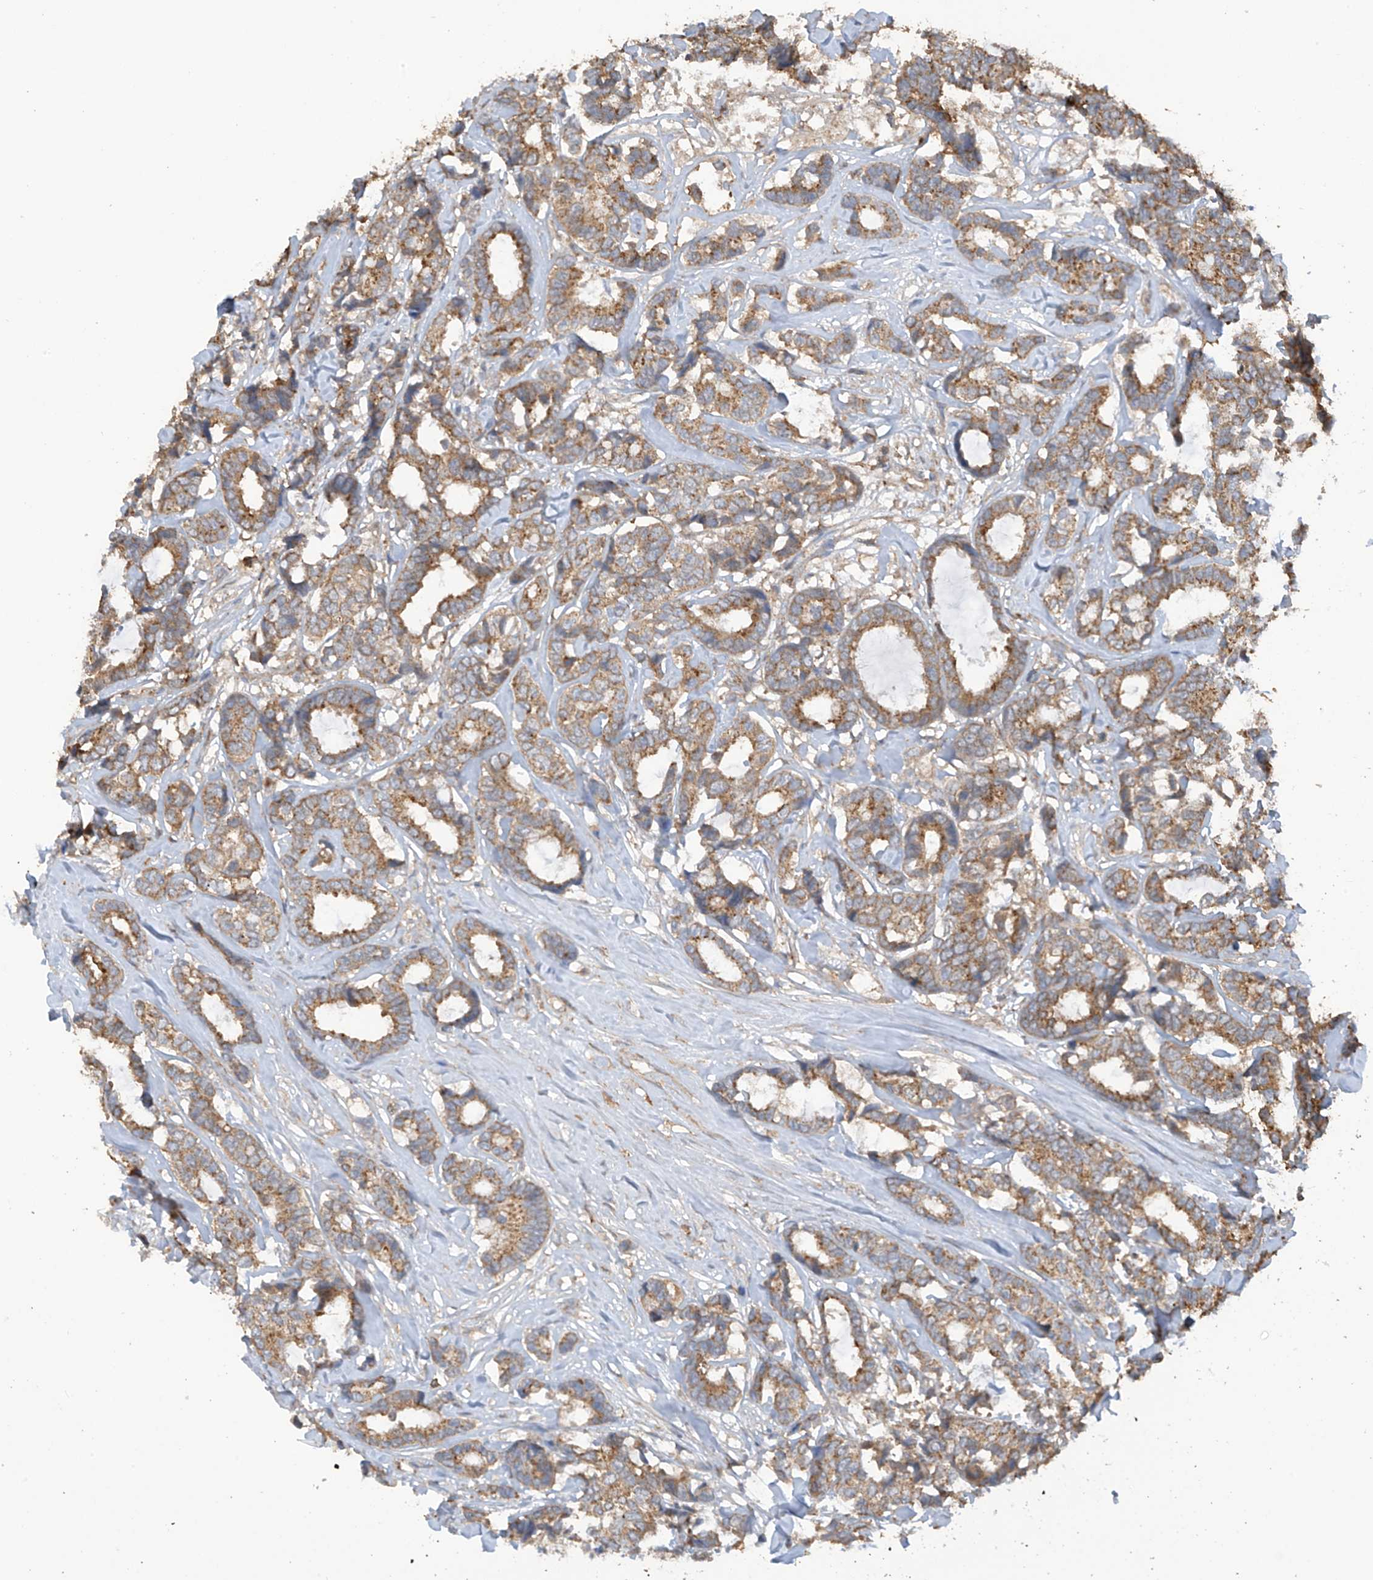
{"staining": {"intensity": "moderate", "quantity": ">75%", "location": "cytoplasmic/membranous"}, "tissue": "breast cancer", "cell_type": "Tumor cells", "image_type": "cancer", "snomed": [{"axis": "morphology", "description": "Duct carcinoma"}, {"axis": "topography", "description": "Breast"}], "caption": "High-magnification brightfield microscopy of breast cancer (infiltrating ductal carcinoma) stained with DAB (3,3'-diaminobenzidine) (brown) and counterstained with hematoxylin (blue). tumor cells exhibit moderate cytoplasmic/membranous staining is identified in approximately>75% of cells.", "gene": "COX10", "patient": {"sex": "female", "age": 87}}